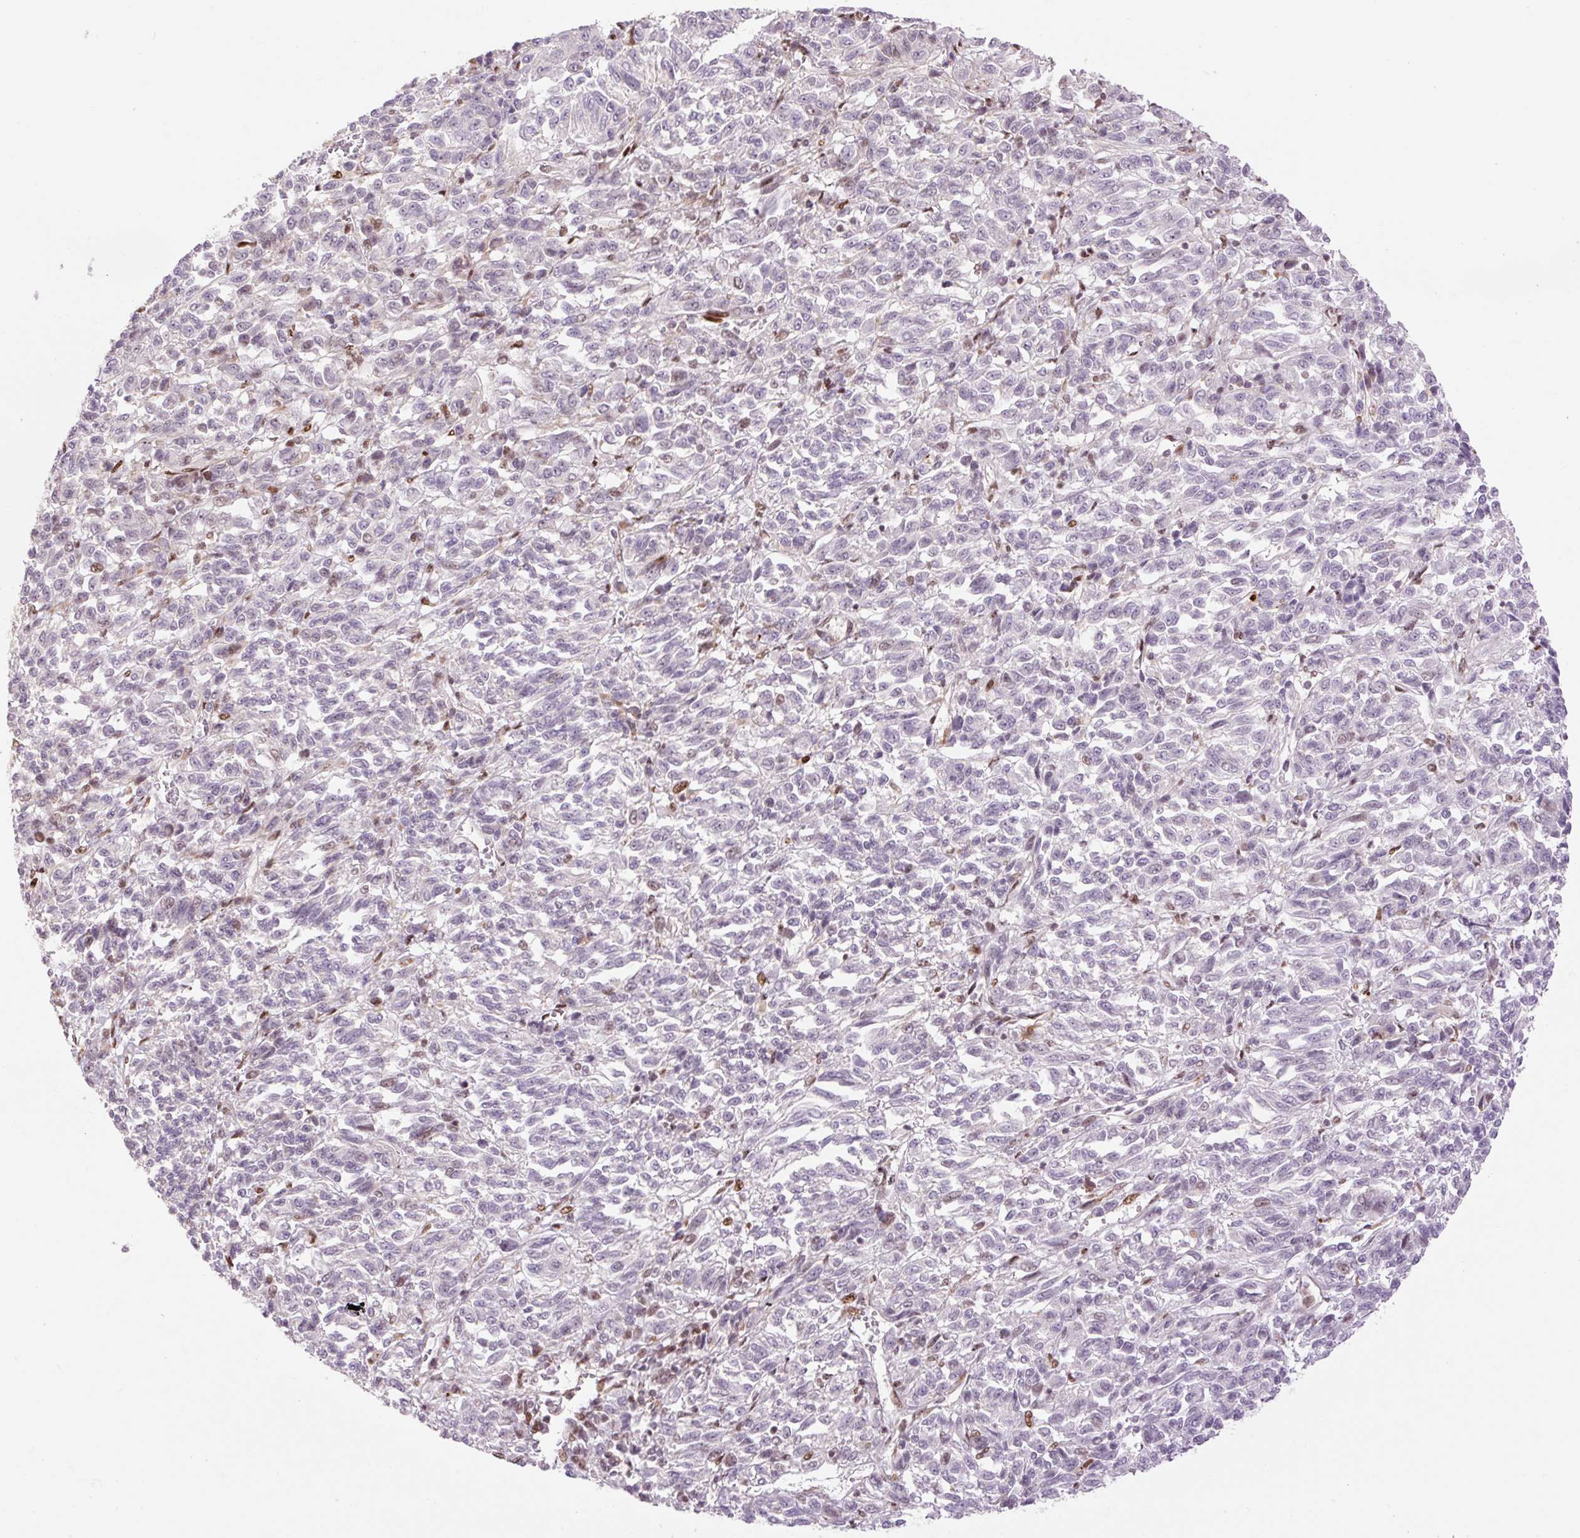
{"staining": {"intensity": "negative", "quantity": "none", "location": "none"}, "tissue": "melanoma", "cell_type": "Tumor cells", "image_type": "cancer", "snomed": [{"axis": "morphology", "description": "Malignant melanoma, Metastatic site"}, {"axis": "topography", "description": "Lung"}], "caption": "High power microscopy photomicrograph of an IHC photomicrograph of melanoma, revealing no significant staining in tumor cells.", "gene": "RIPPLY3", "patient": {"sex": "male", "age": 64}}